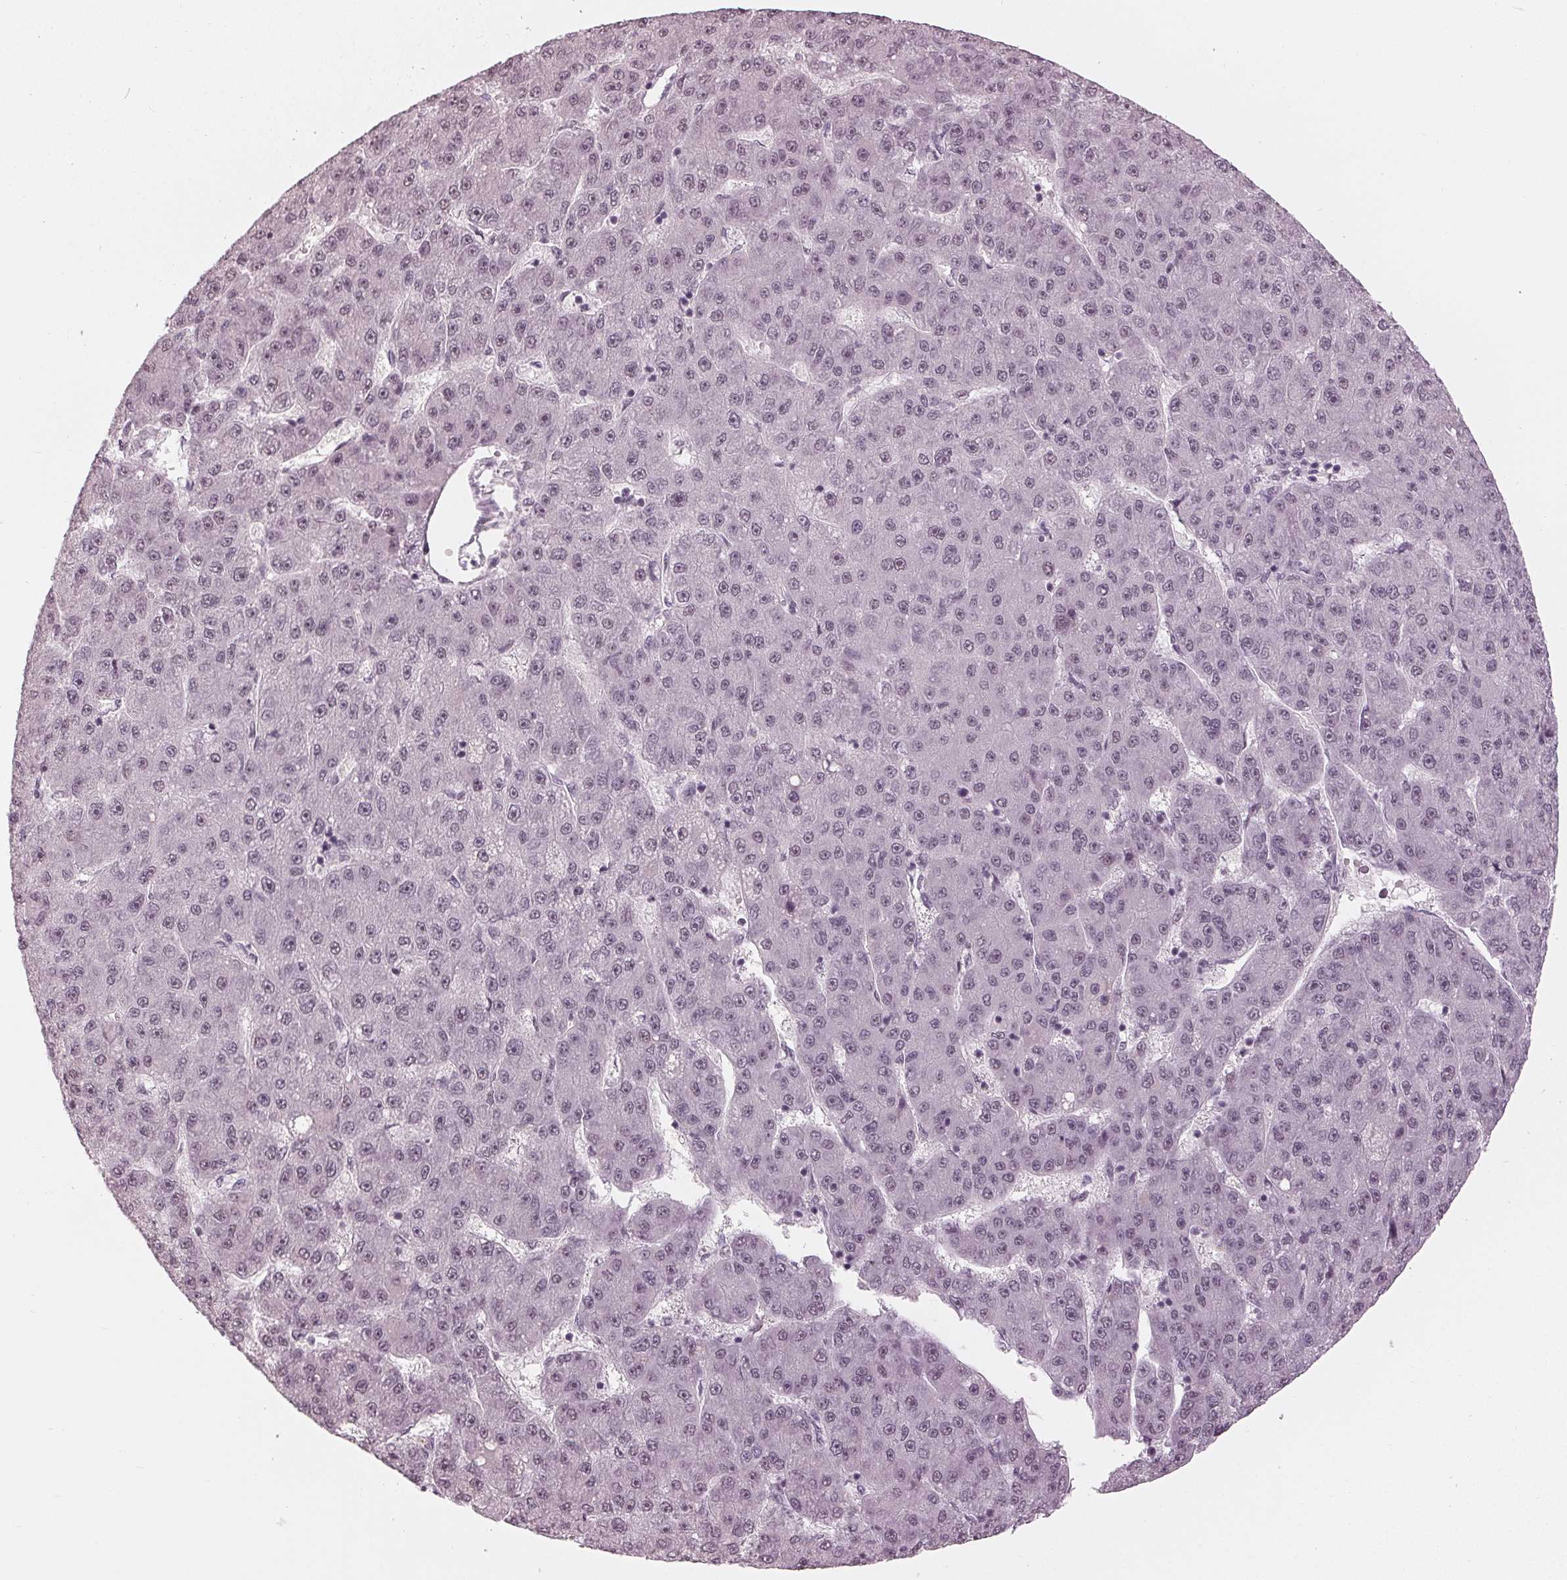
{"staining": {"intensity": "negative", "quantity": "none", "location": "none"}, "tissue": "liver cancer", "cell_type": "Tumor cells", "image_type": "cancer", "snomed": [{"axis": "morphology", "description": "Carcinoma, Hepatocellular, NOS"}, {"axis": "topography", "description": "Liver"}], "caption": "This is an immunohistochemistry (IHC) photomicrograph of human liver cancer (hepatocellular carcinoma). There is no staining in tumor cells.", "gene": "ADPRHL1", "patient": {"sex": "male", "age": 67}}